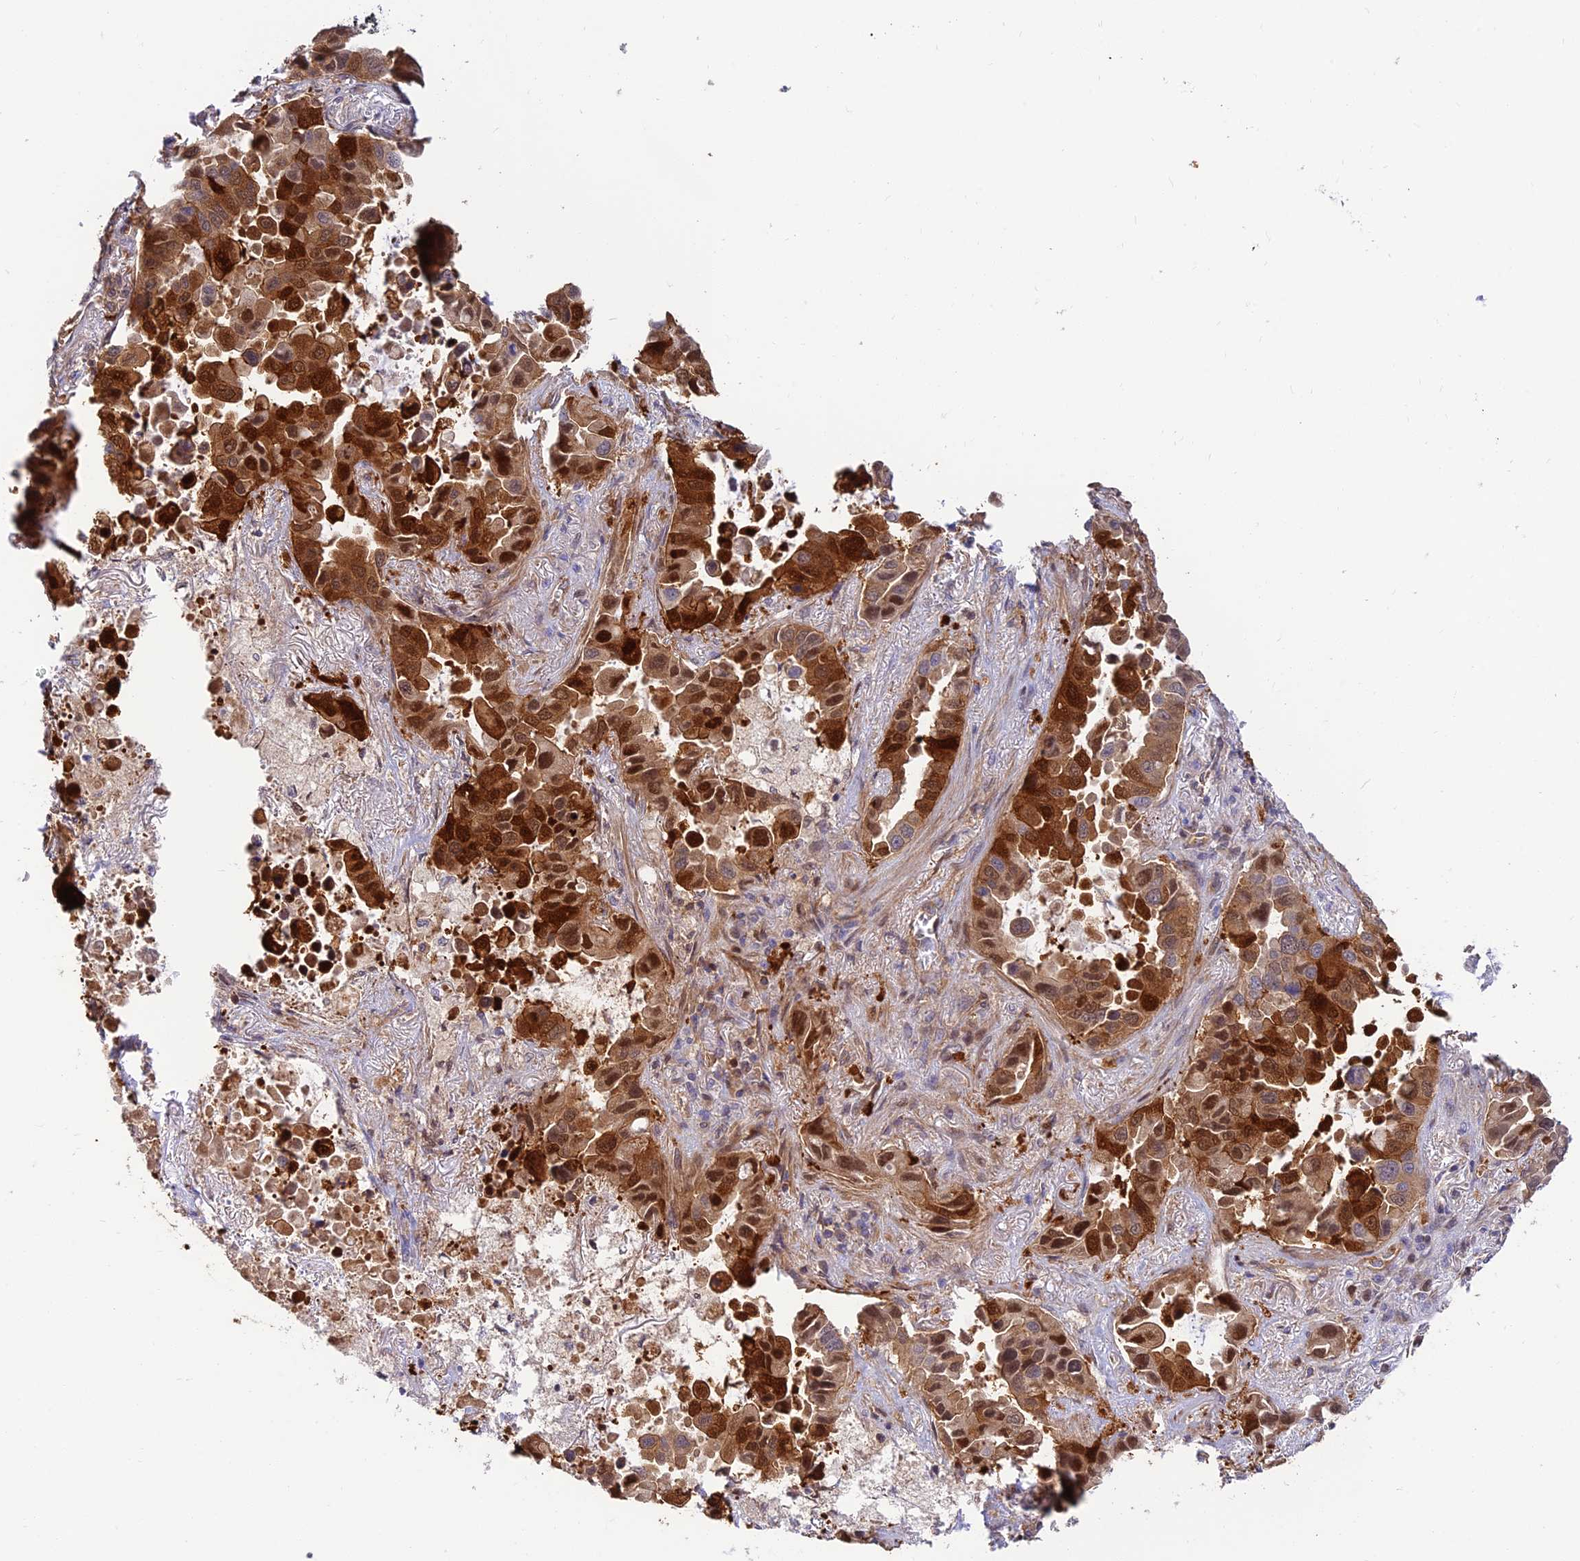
{"staining": {"intensity": "strong", "quantity": ">75%", "location": "cytoplasmic/membranous,nuclear"}, "tissue": "lung cancer", "cell_type": "Tumor cells", "image_type": "cancer", "snomed": [{"axis": "morphology", "description": "Adenocarcinoma, NOS"}, {"axis": "topography", "description": "Lung"}], "caption": "IHC micrograph of human lung cancer stained for a protein (brown), which demonstrates high levels of strong cytoplasmic/membranous and nuclear staining in approximately >75% of tumor cells.", "gene": "PPP1R12C", "patient": {"sex": "male", "age": 64}}